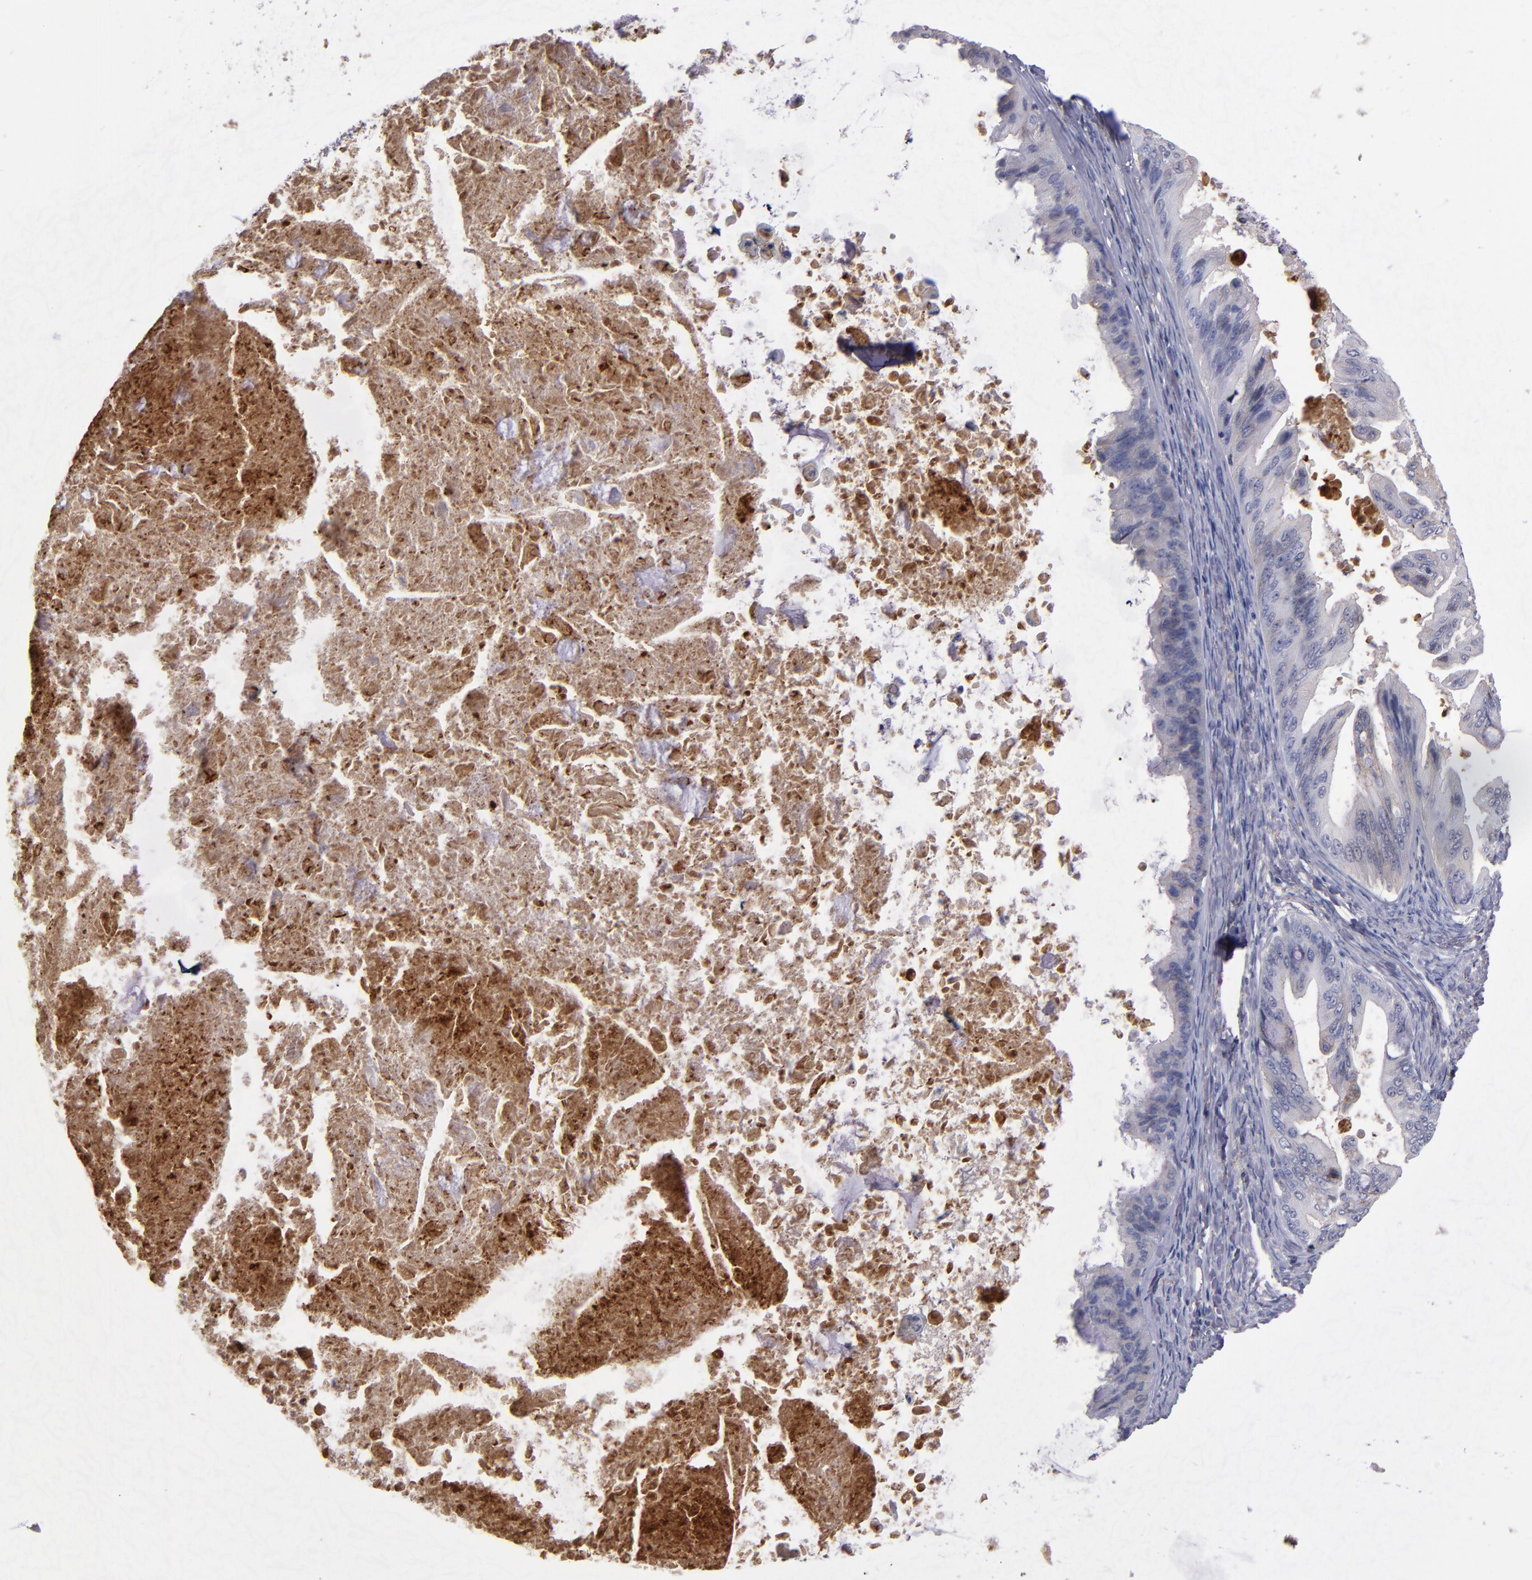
{"staining": {"intensity": "weak", "quantity": "<25%", "location": "cytoplasmic/membranous"}, "tissue": "ovarian cancer", "cell_type": "Tumor cells", "image_type": "cancer", "snomed": [{"axis": "morphology", "description": "Cystadenocarcinoma, mucinous, NOS"}, {"axis": "topography", "description": "Ovary"}], "caption": "This is an immunohistochemistry (IHC) histopathology image of human mucinous cystadenocarcinoma (ovarian). There is no expression in tumor cells.", "gene": "CDH3", "patient": {"sex": "female", "age": 37}}